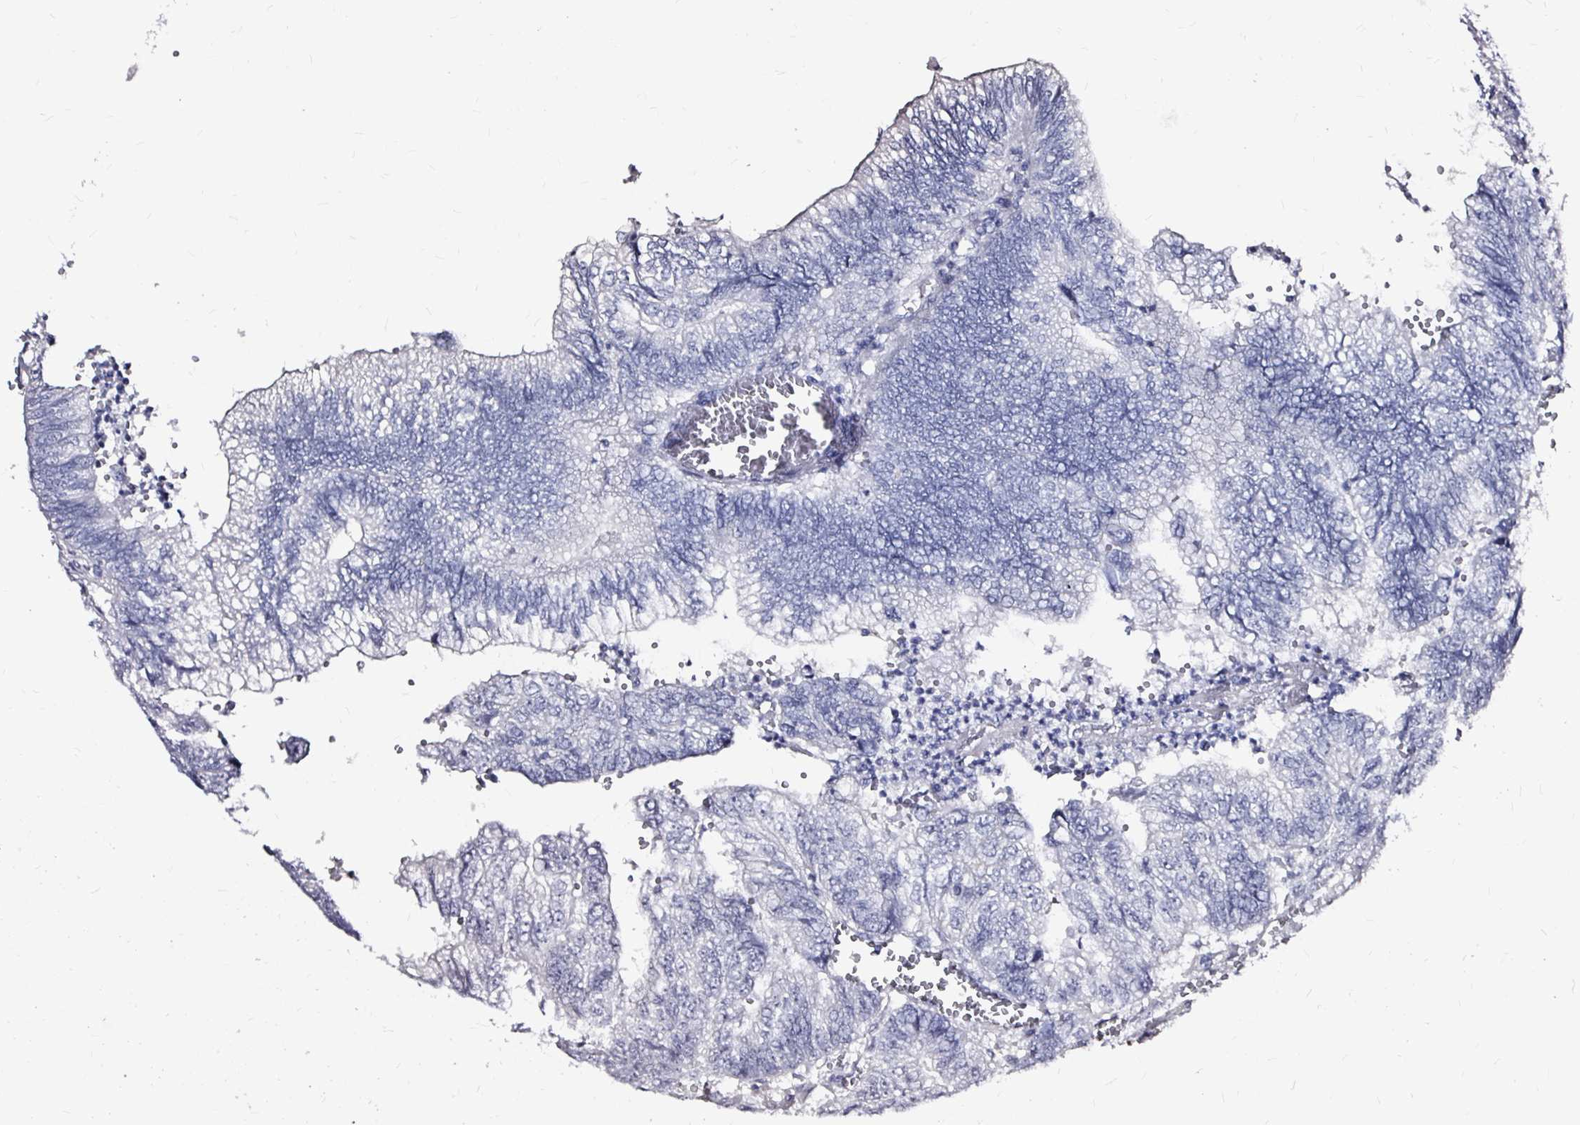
{"staining": {"intensity": "negative", "quantity": "none", "location": "none"}, "tissue": "colorectal cancer", "cell_type": "Tumor cells", "image_type": "cancer", "snomed": [{"axis": "morphology", "description": "Adenocarcinoma, NOS"}, {"axis": "topography", "description": "Colon"}], "caption": "IHC histopathology image of human colorectal adenocarcinoma stained for a protein (brown), which exhibits no staining in tumor cells.", "gene": "LUZP4", "patient": {"sex": "male", "age": 86}}